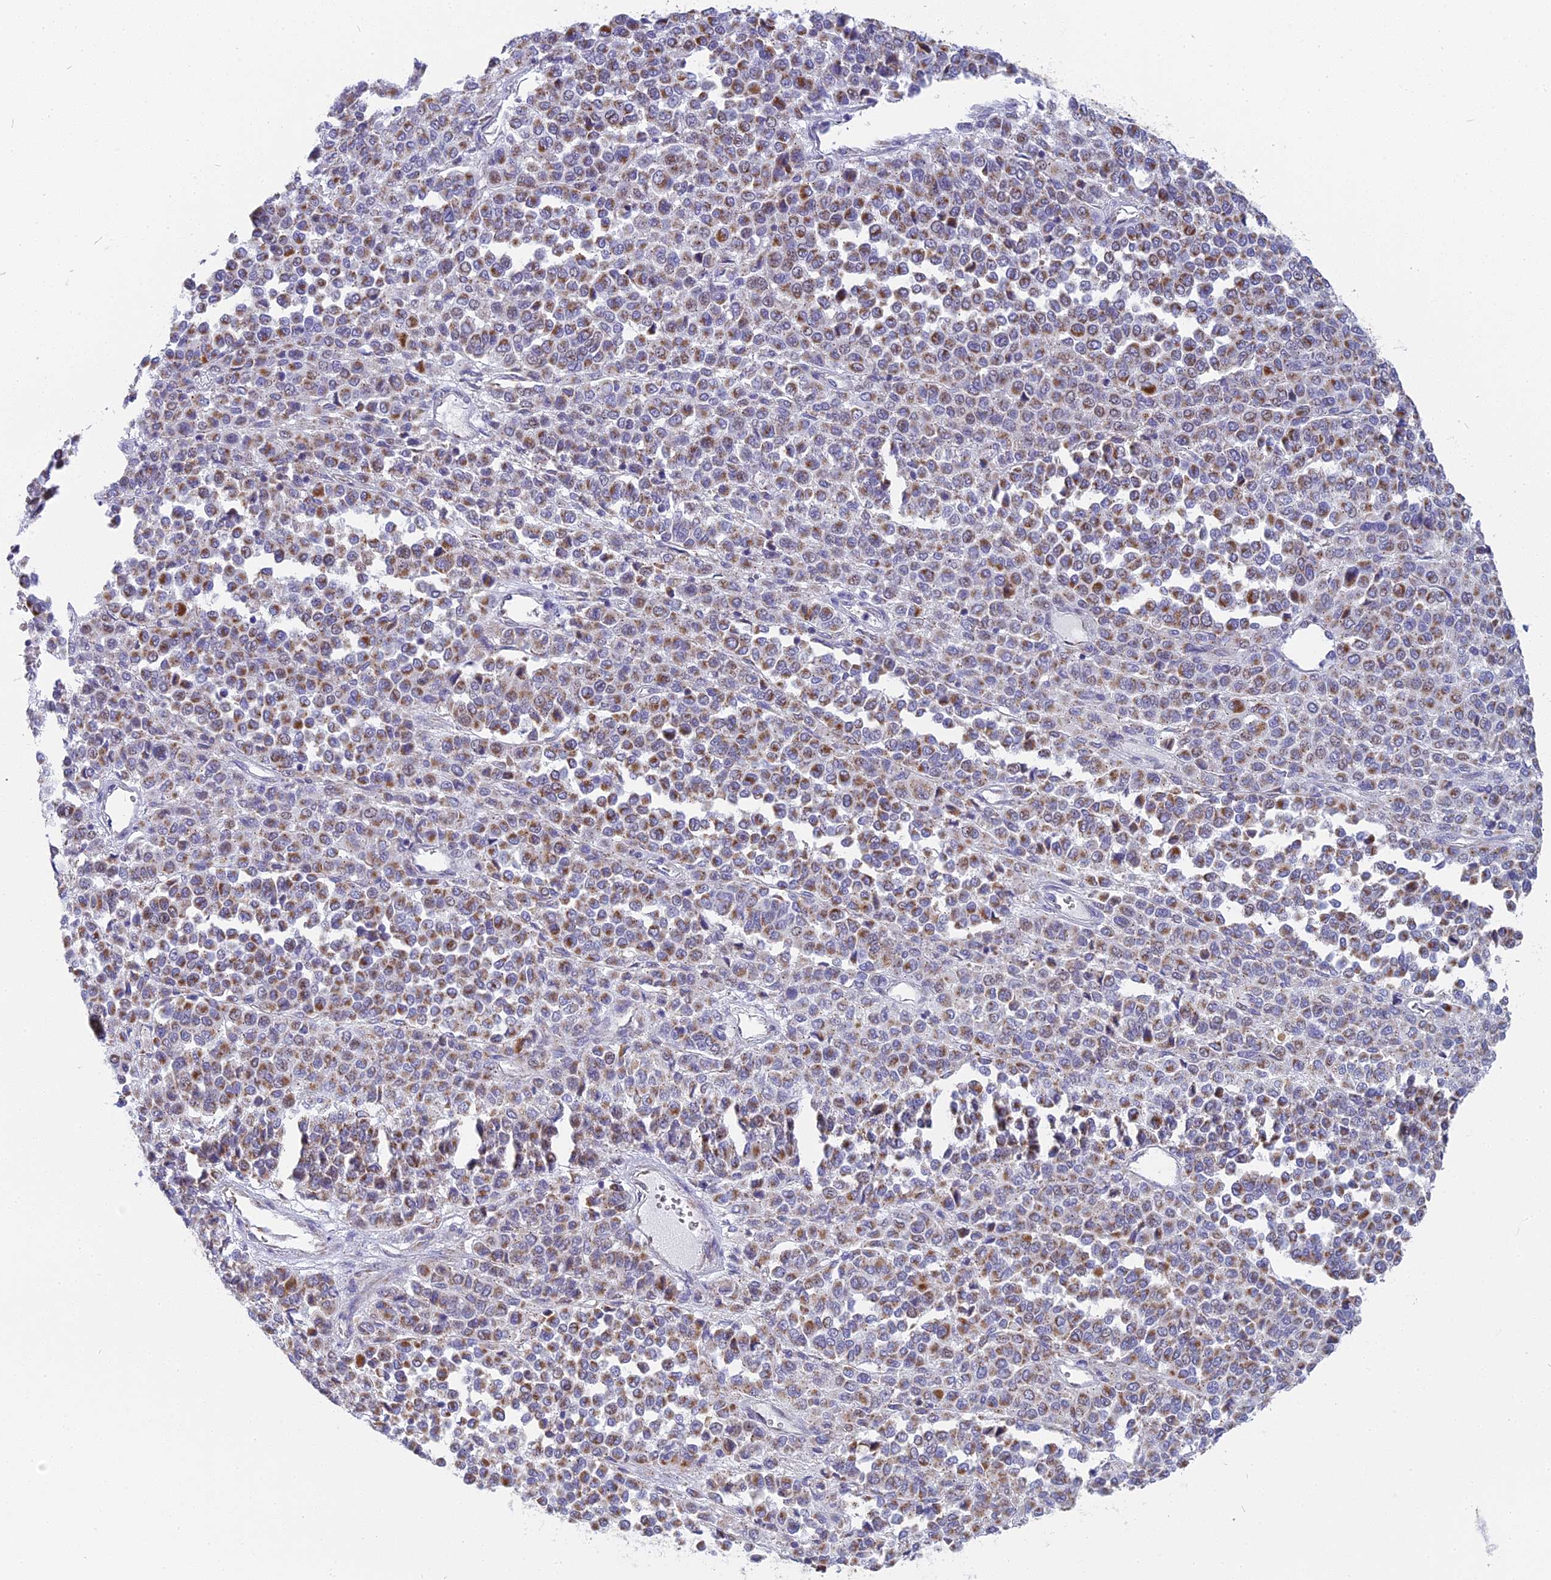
{"staining": {"intensity": "moderate", "quantity": ">75%", "location": "cytoplasmic/membranous"}, "tissue": "melanoma", "cell_type": "Tumor cells", "image_type": "cancer", "snomed": [{"axis": "morphology", "description": "Malignant melanoma, Metastatic site"}, {"axis": "topography", "description": "Pancreas"}], "caption": "A brown stain labels moderate cytoplasmic/membranous positivity of a protein in melanoma tumor cells.", "gene": "DTWD1", "patient": {"sex": "female", "age": 30}}